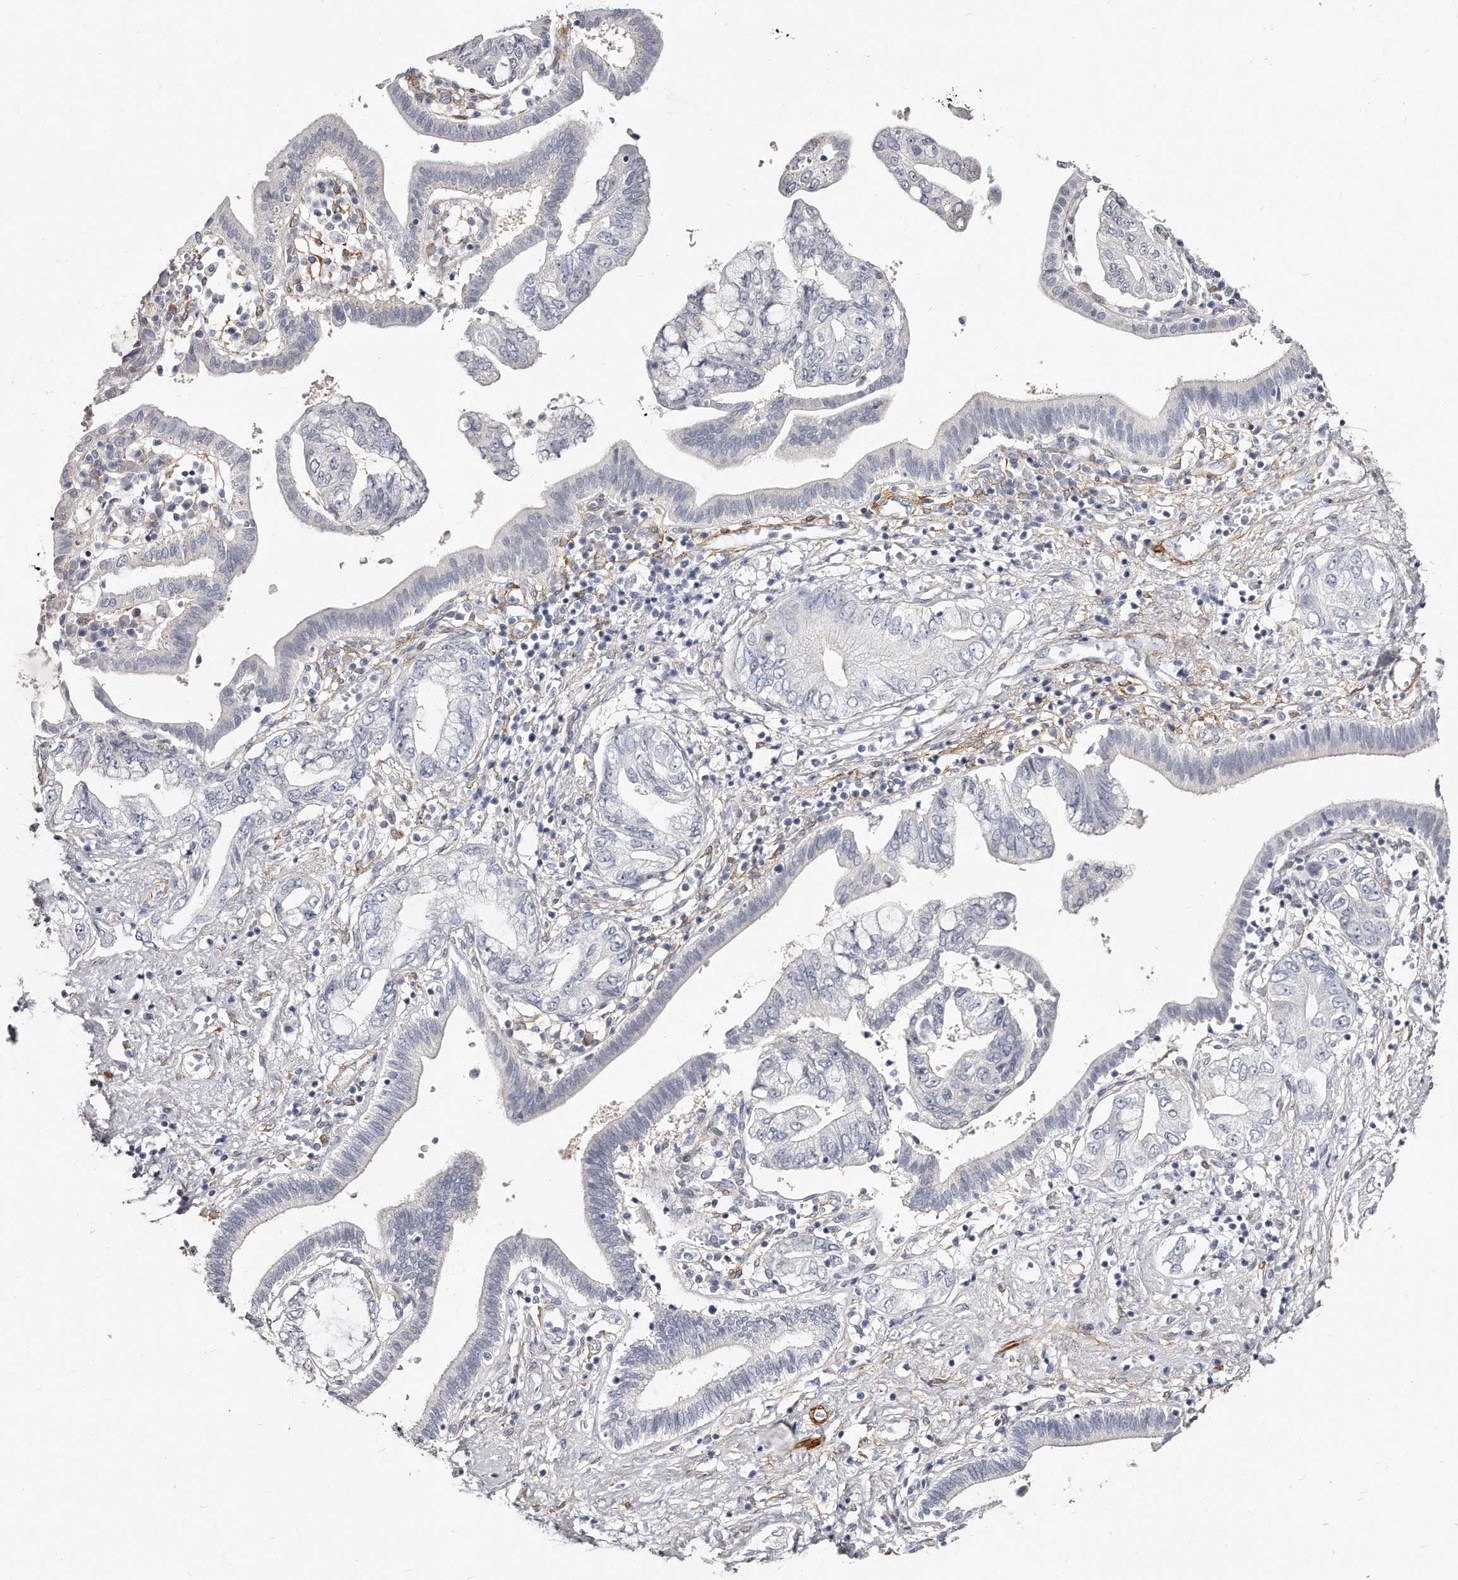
{"staining": {"intensity": "negative", "quantity": "none", "location": "none"}, "tissue": "pancreatic cancer", "cell_type": "Tumor cells", "image_type": "cancer", "snomed": [{"axis": "morphology", "description": "Adenocarcinoma, NOS"}, {"axis": "topography", "description": "Pancreas"}], "caption": "Immunohistochemistry (IHC) histopathology image of neoplastic tissue: pancreatic adenocarcinoma stained with DAB (3,3'-diaminobenzidine) shows no significant protein expression in tumor cells.", "gene": "LMOD1", "patient": {"sex": "female", "age": 73}}